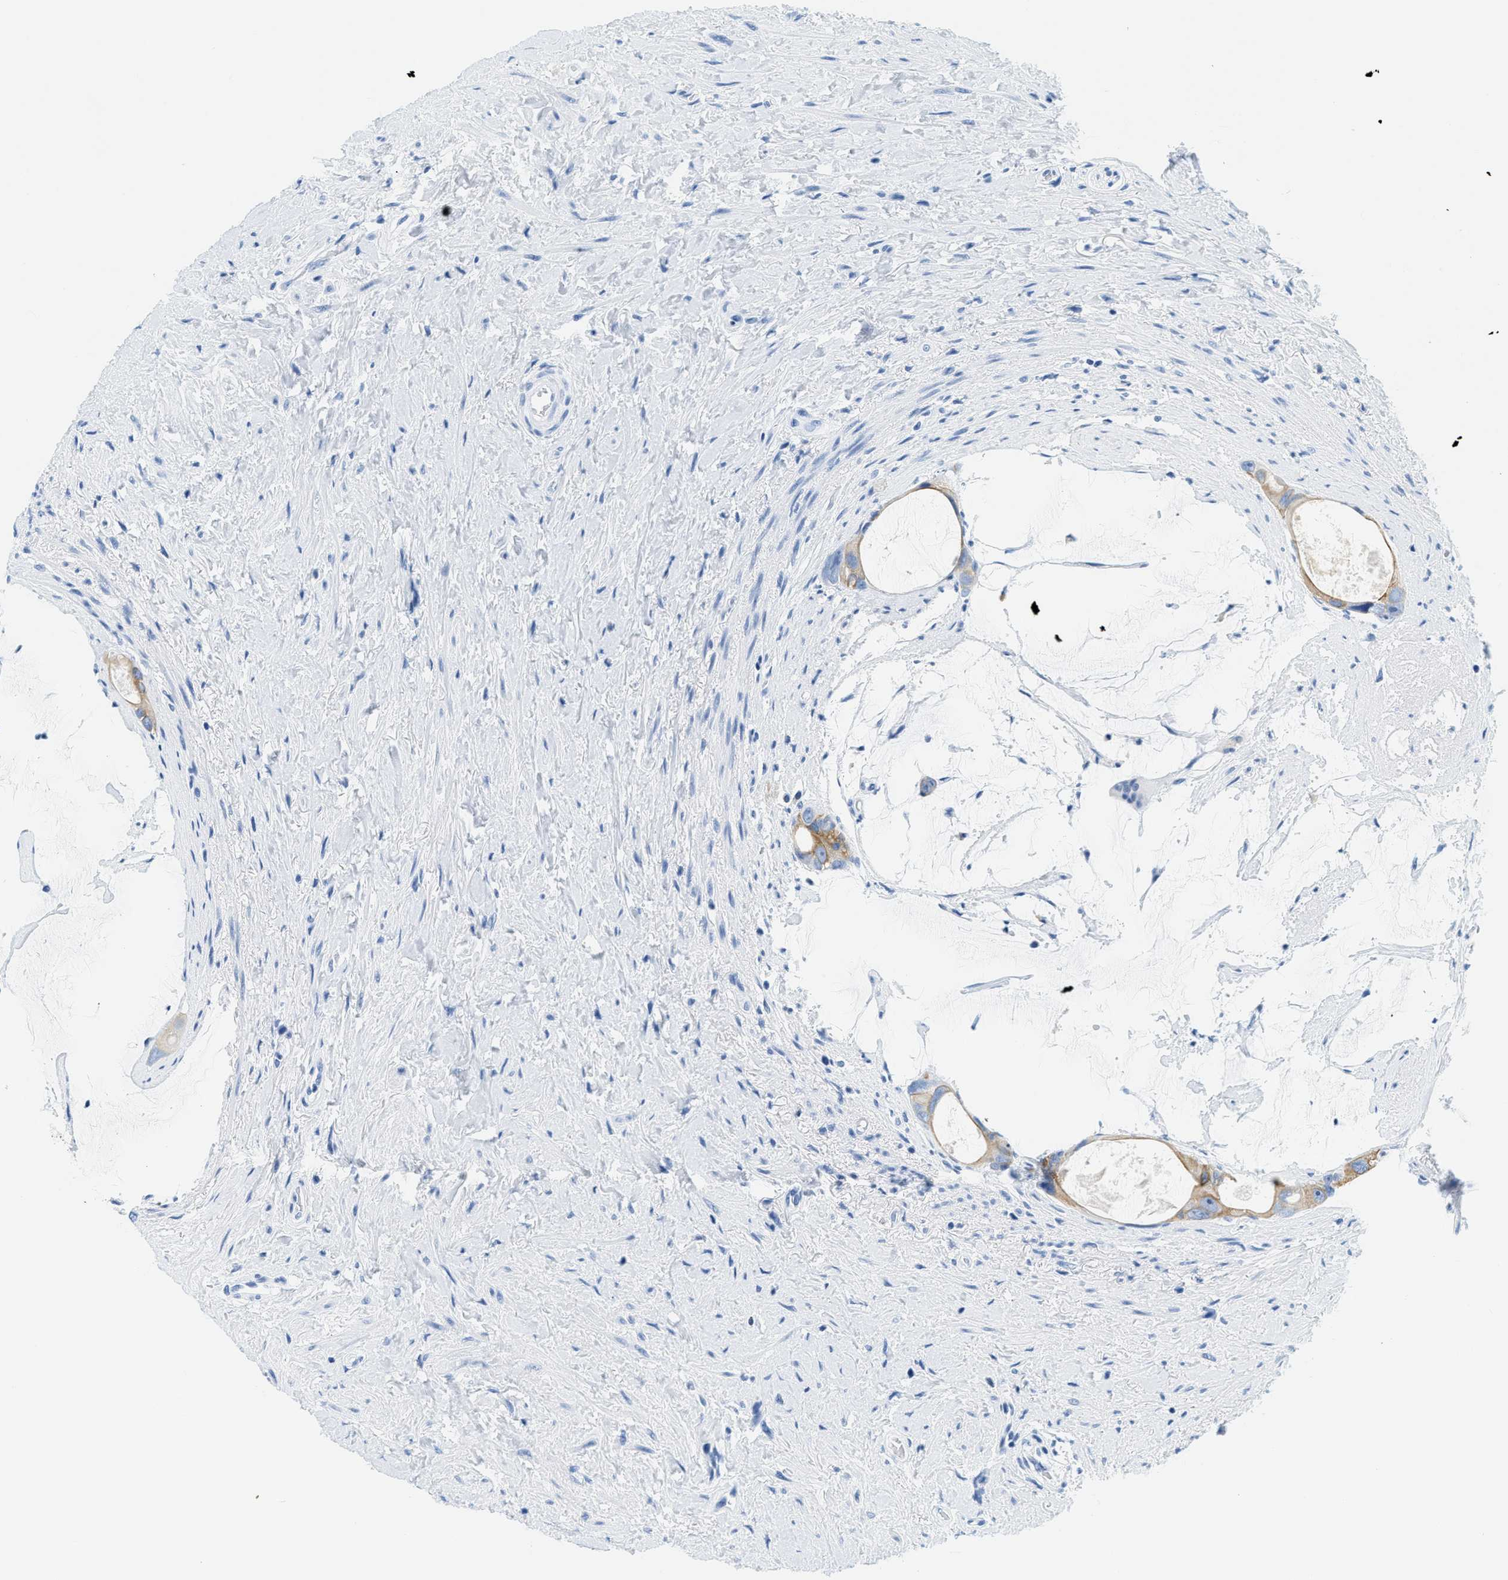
{"staining": {"intensity": "moderate", "quantity": "25%-75%", "location": "cytoplasmic/membranous"}, "tissue": "colorectal cancer", "cell_type": "Tumor cells", "image_type": "cancer", "snomed": [{"axis": "morphology", "description": "Adenocarcinoma, NOS"}, {"axis": "topography", "description": "Rectum"}], "caption": "Protein expression analysis of colorectal adenocarcinoma reveals moderate cytoplasmic/membranous positivity in about 25%-75% of tumor cells. The staining was performed using DAB (3,3'-diaminobenzidine), with brown indicating positive protein expression. Nuclei are stained blue with hematoxylin.", "gene": "STXBP2", "patient": {"sex": "male", "age": 51}}